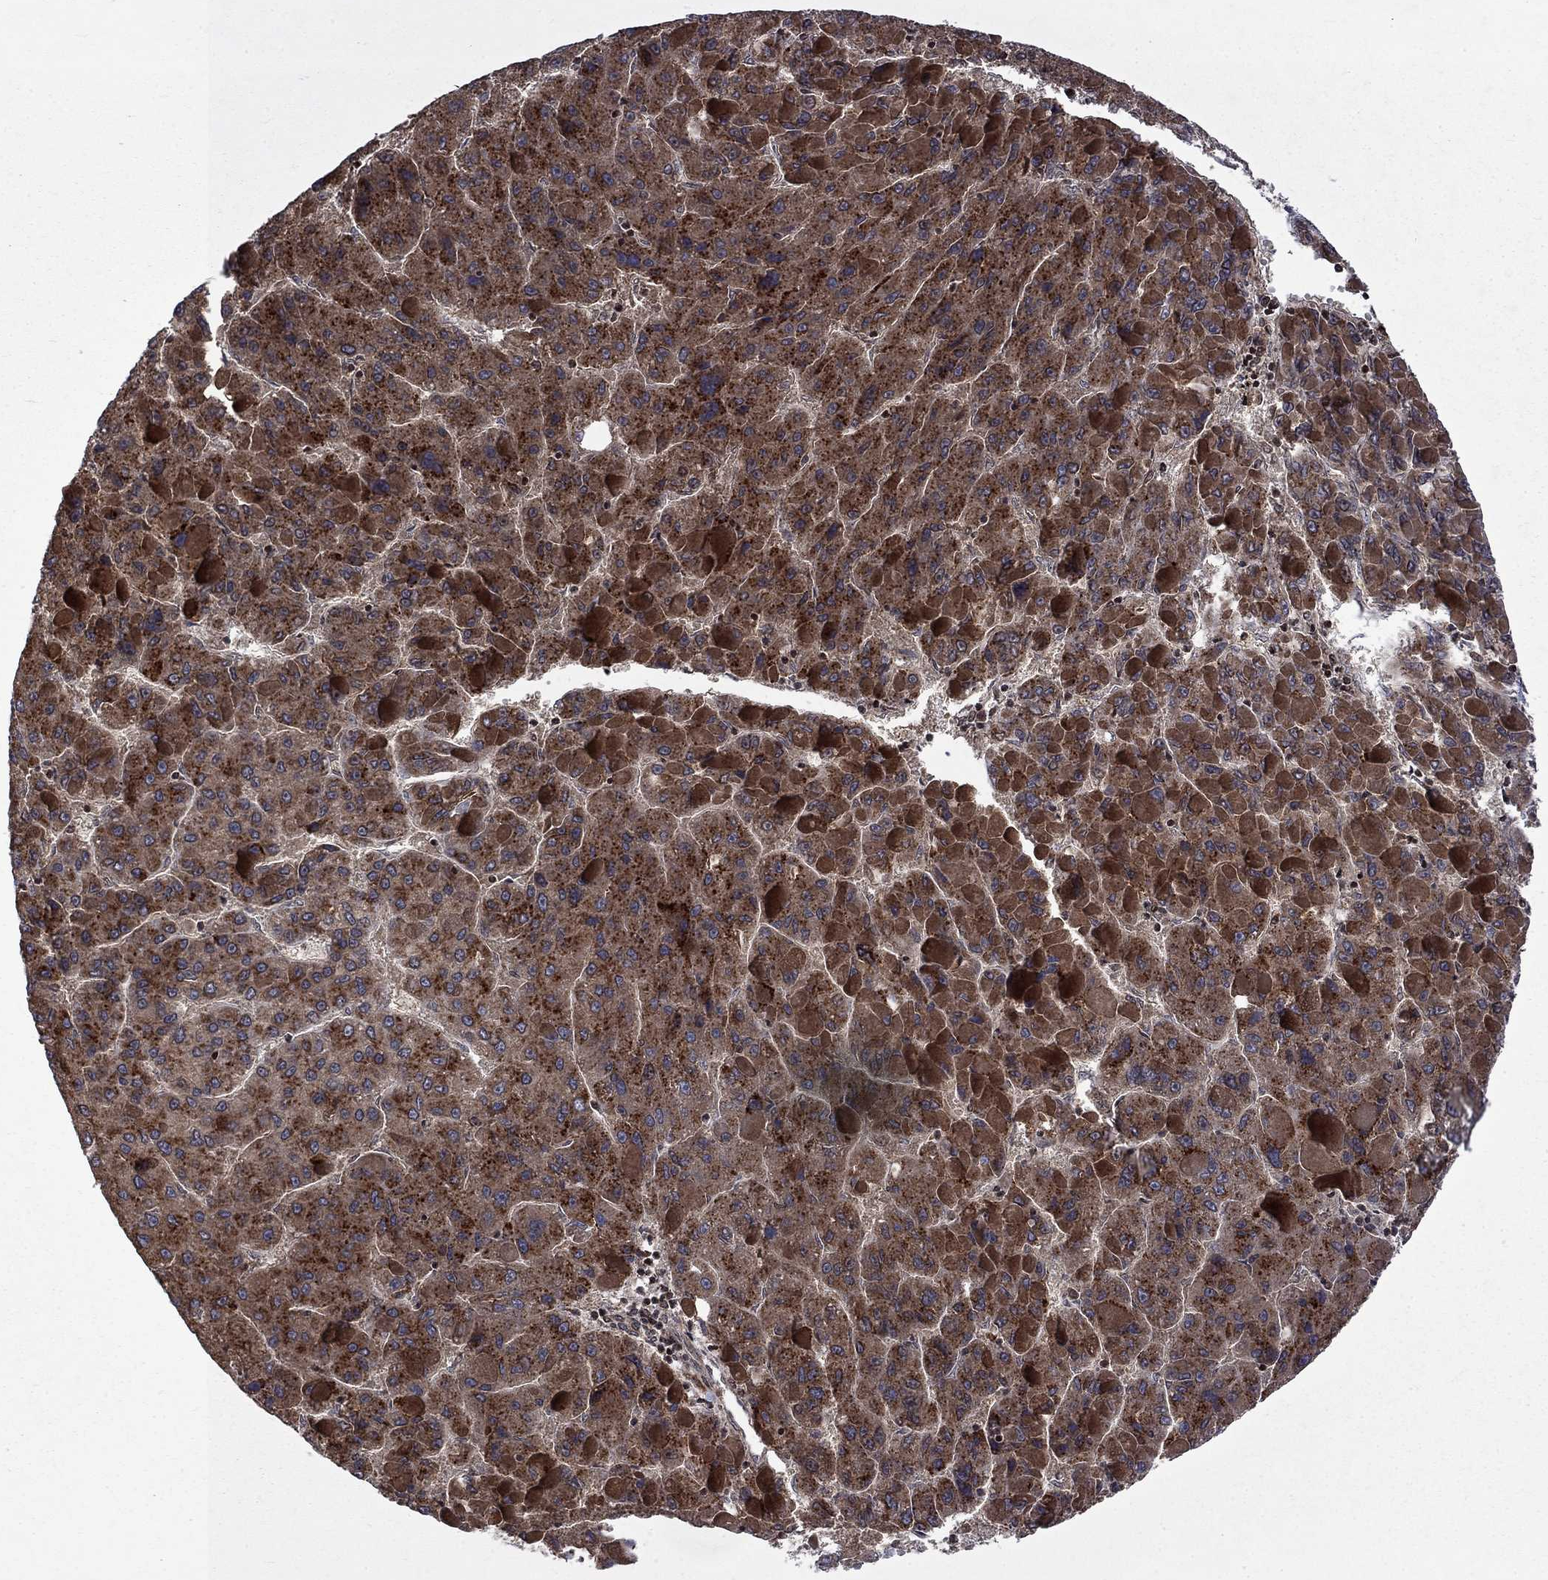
{"staining": {"intensity": "moderate", "quantity": ">75%", "location": "cytoplasmic/membranous"}, "tissue": "liver cancer", "cell_type": "Tumor cells", "image_type": "cancer", "snomed": [{"axis": "morphology", "description": "Carcinoma, Hepatocellular, NOS"}, {"axis": "topography", "description": "Liver"}], "caption": "This is an image of immunohistochemistry staining of liver cancer (hepatocellular carcinoma), which shows moderate positivity in the cytoplasmic/membranous of tumor cells.", "gene": "TMEM33", "patient": {"sex": "female", "age": 82}}